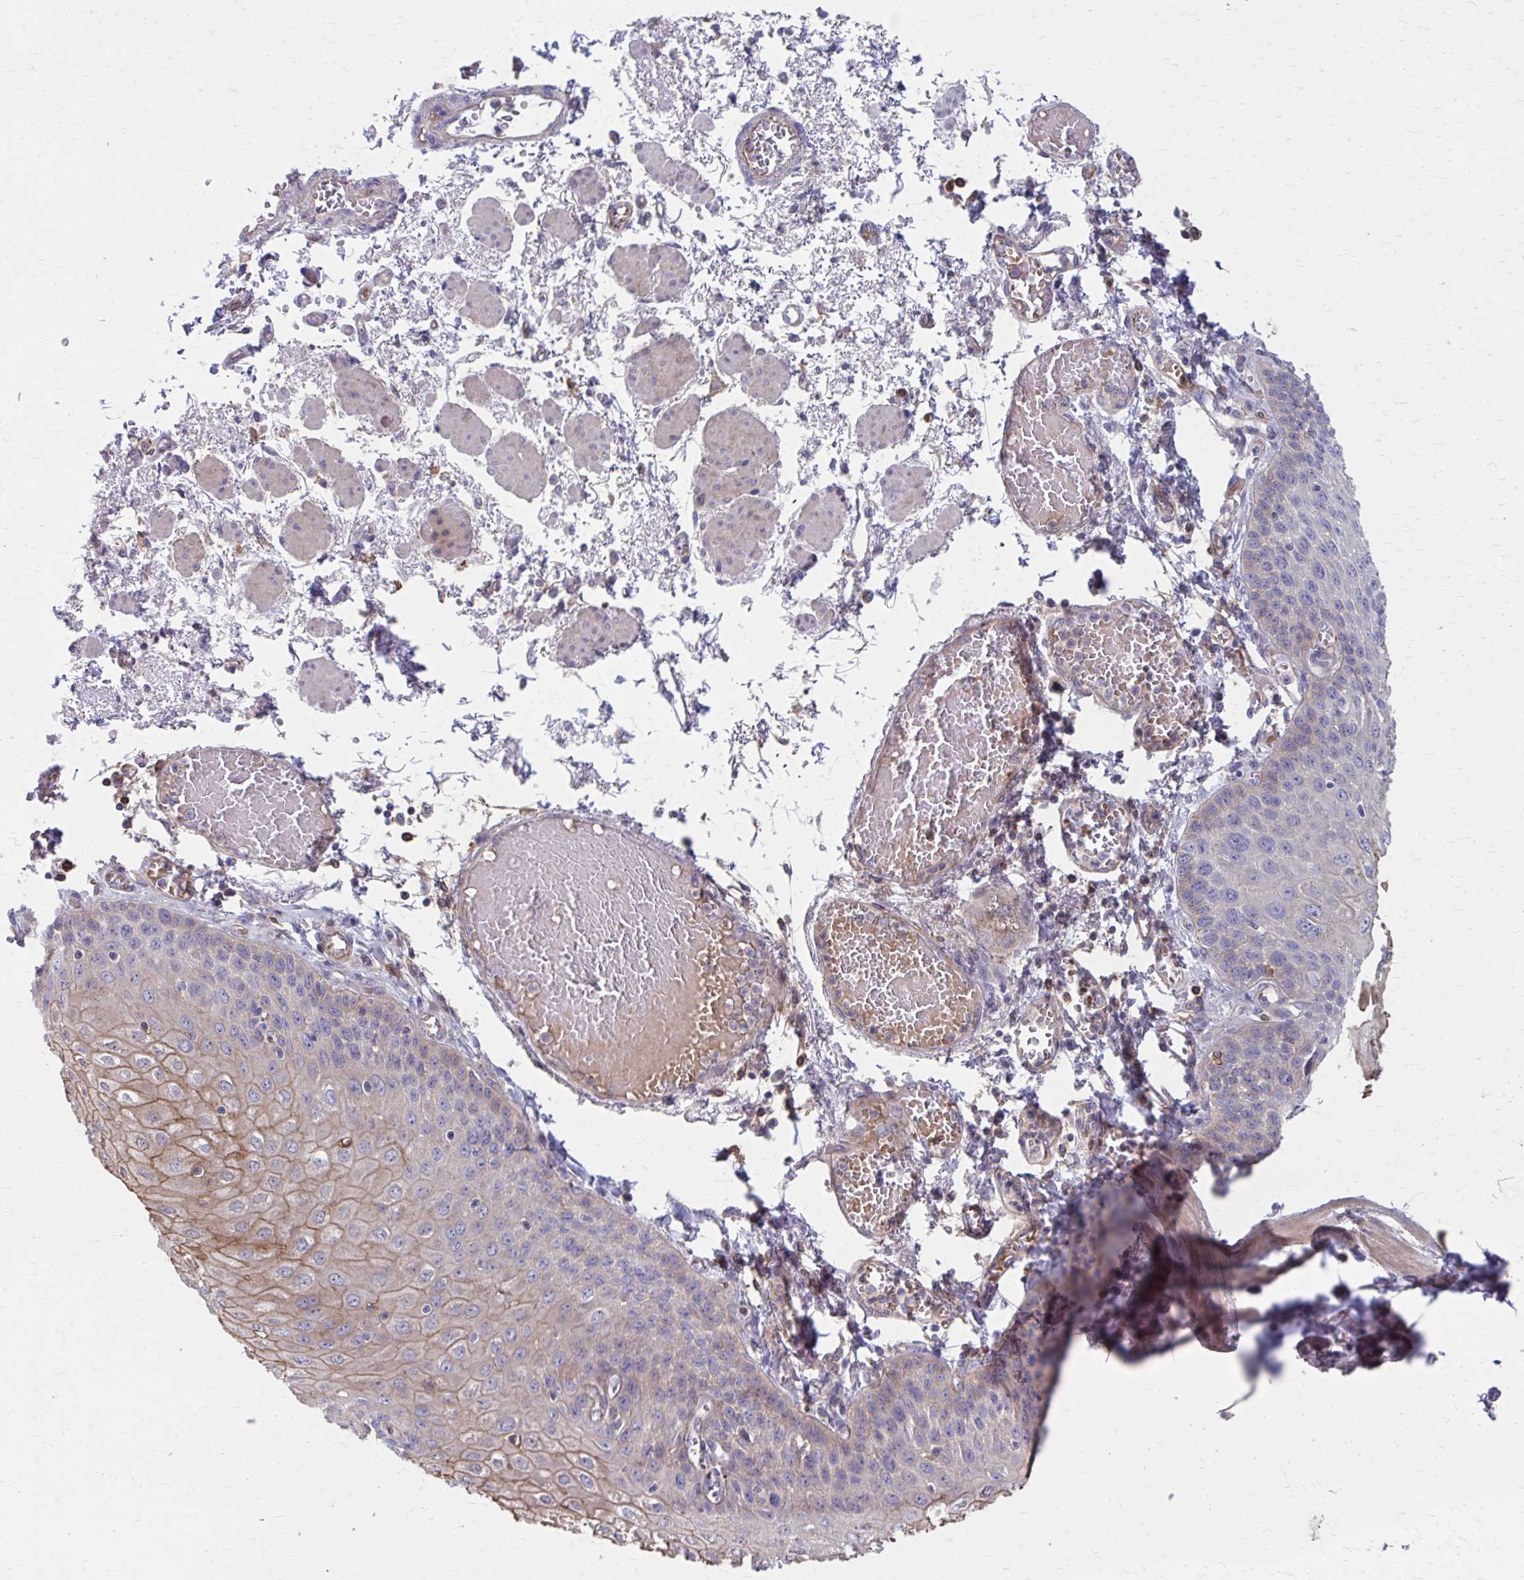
{"staining": {"intensity": "moderate", "quantity": "<25%", "location": "cytoplasmic/membranous"}, "tissue": "esophagus", "cell_type": "Squamous epithelial cells", "image_type": "normal", "snomed": [{"axis": "morphology", "description": "Normal tissue, NOS"}, {"axis": "morphology", "description": "Adenocarcinoma, NOS"}, {"axis": "topography", "description": "Esophagus"}], "caption": "Normal esophagus was stained to show a protein in brown. There is low levels of moderate cytoplasmic/membranous positivity in about <25% of squamous epithelial cells. (Brightfield microscopy of DAB IHC at high magnification).", "gene": "MMP14", "patient": {"sex": "male", "age": 81}}